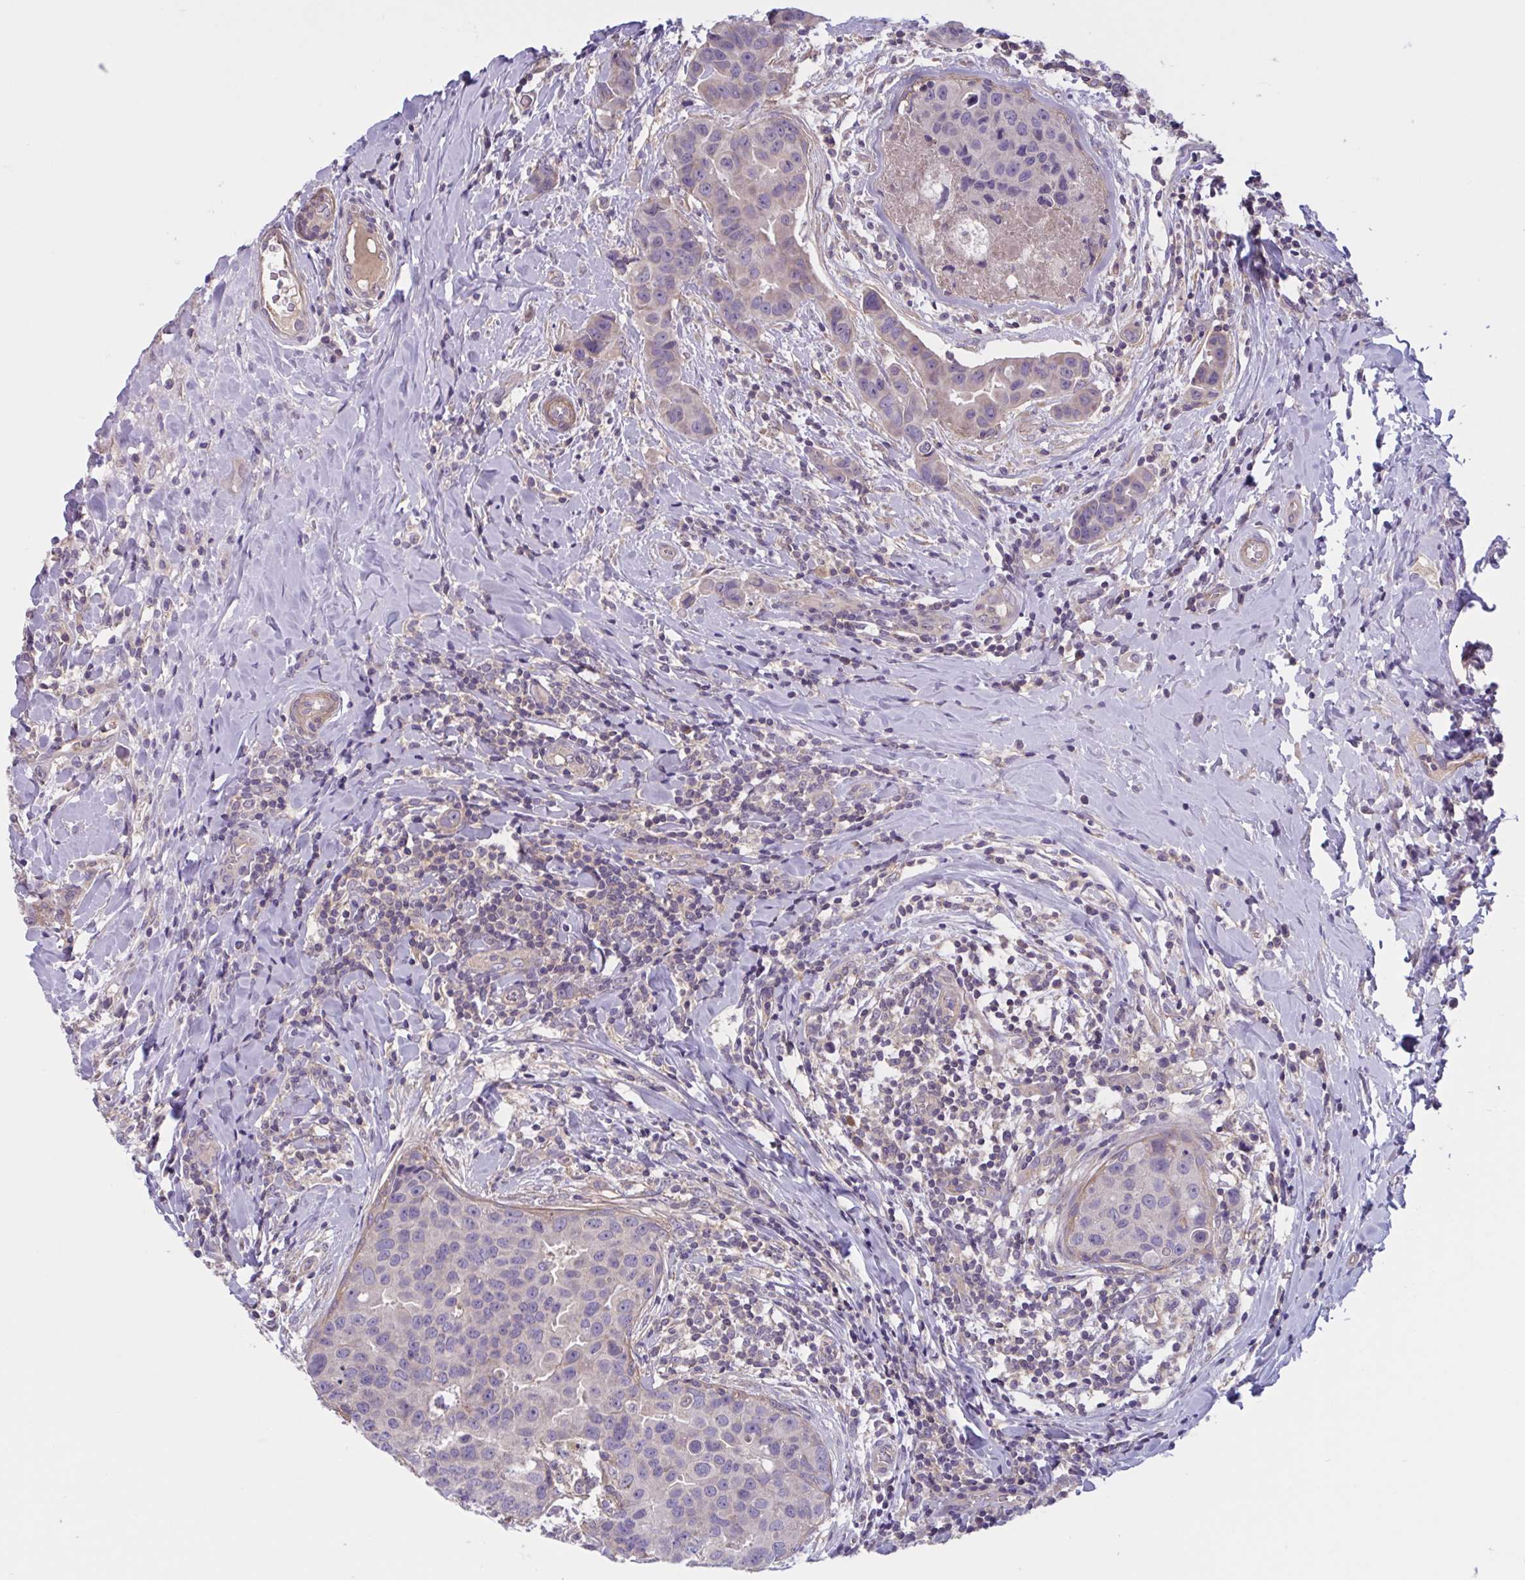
{"staining": {"intensity": "negative", "quantity": "none", "location": "none"}, "tissue": "breast cancer", "cell_type": "Tumor cells", "image_type": "cancer", "snomed": [{"axis": "morphology", "description": "Duct carcinoma"}, {"axis": "topography", "description": "Breast"}], "caption": "An immunohistochemistry image of breast cancer is shown. There is no staining in tumor cells of breast cancer. (Immunohistochemistry, brightfield microscopy, high magnification).", "gene": "WNT9B", "patient": {"sex": "female", "age": 24}}